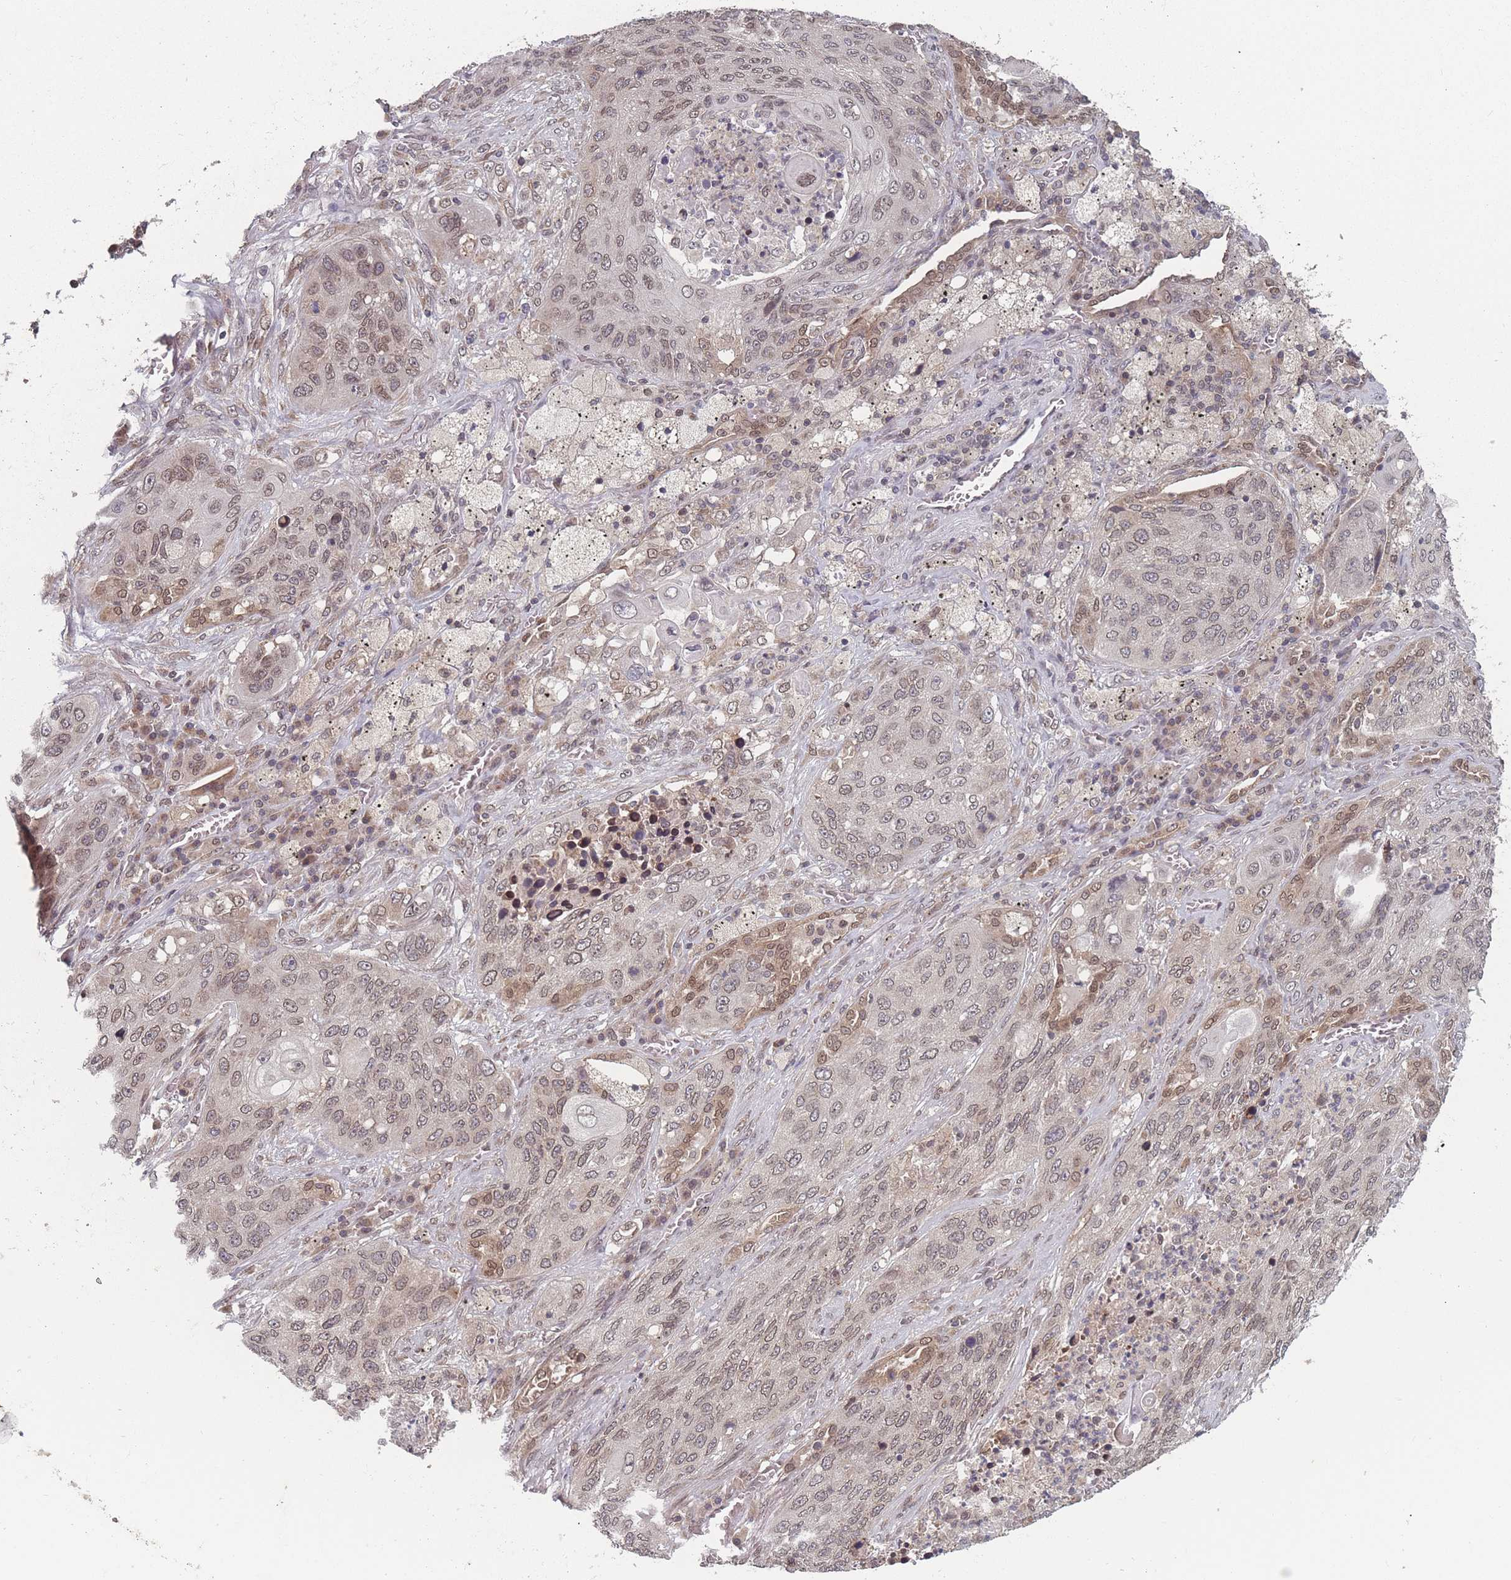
{"staining": {"intensity": "weak", "quantity": "25%-75%", "location": "cytoplasmic/membranous,nuclear"}, "tissue": "lung cancer", "cell_type": "Tumor cells", "image_type": "cancer", "snomed": [{"axis": "morphology", "description": "Squamous cell carcinoma, NOS"}, {"axis": "topography", "description": "Lung"}], "caption": "This photomicrograph shows lung cancer stained with immunohistochemistry (IHC) to label a protein in brown. The cytoplasmic/membranous and nuclear of tumor cells show weak positivity for the protein. Nuclei are counter-stained blue.", "gene": "TBC1D25", "patient": {"sex": "female", "age": 63}}